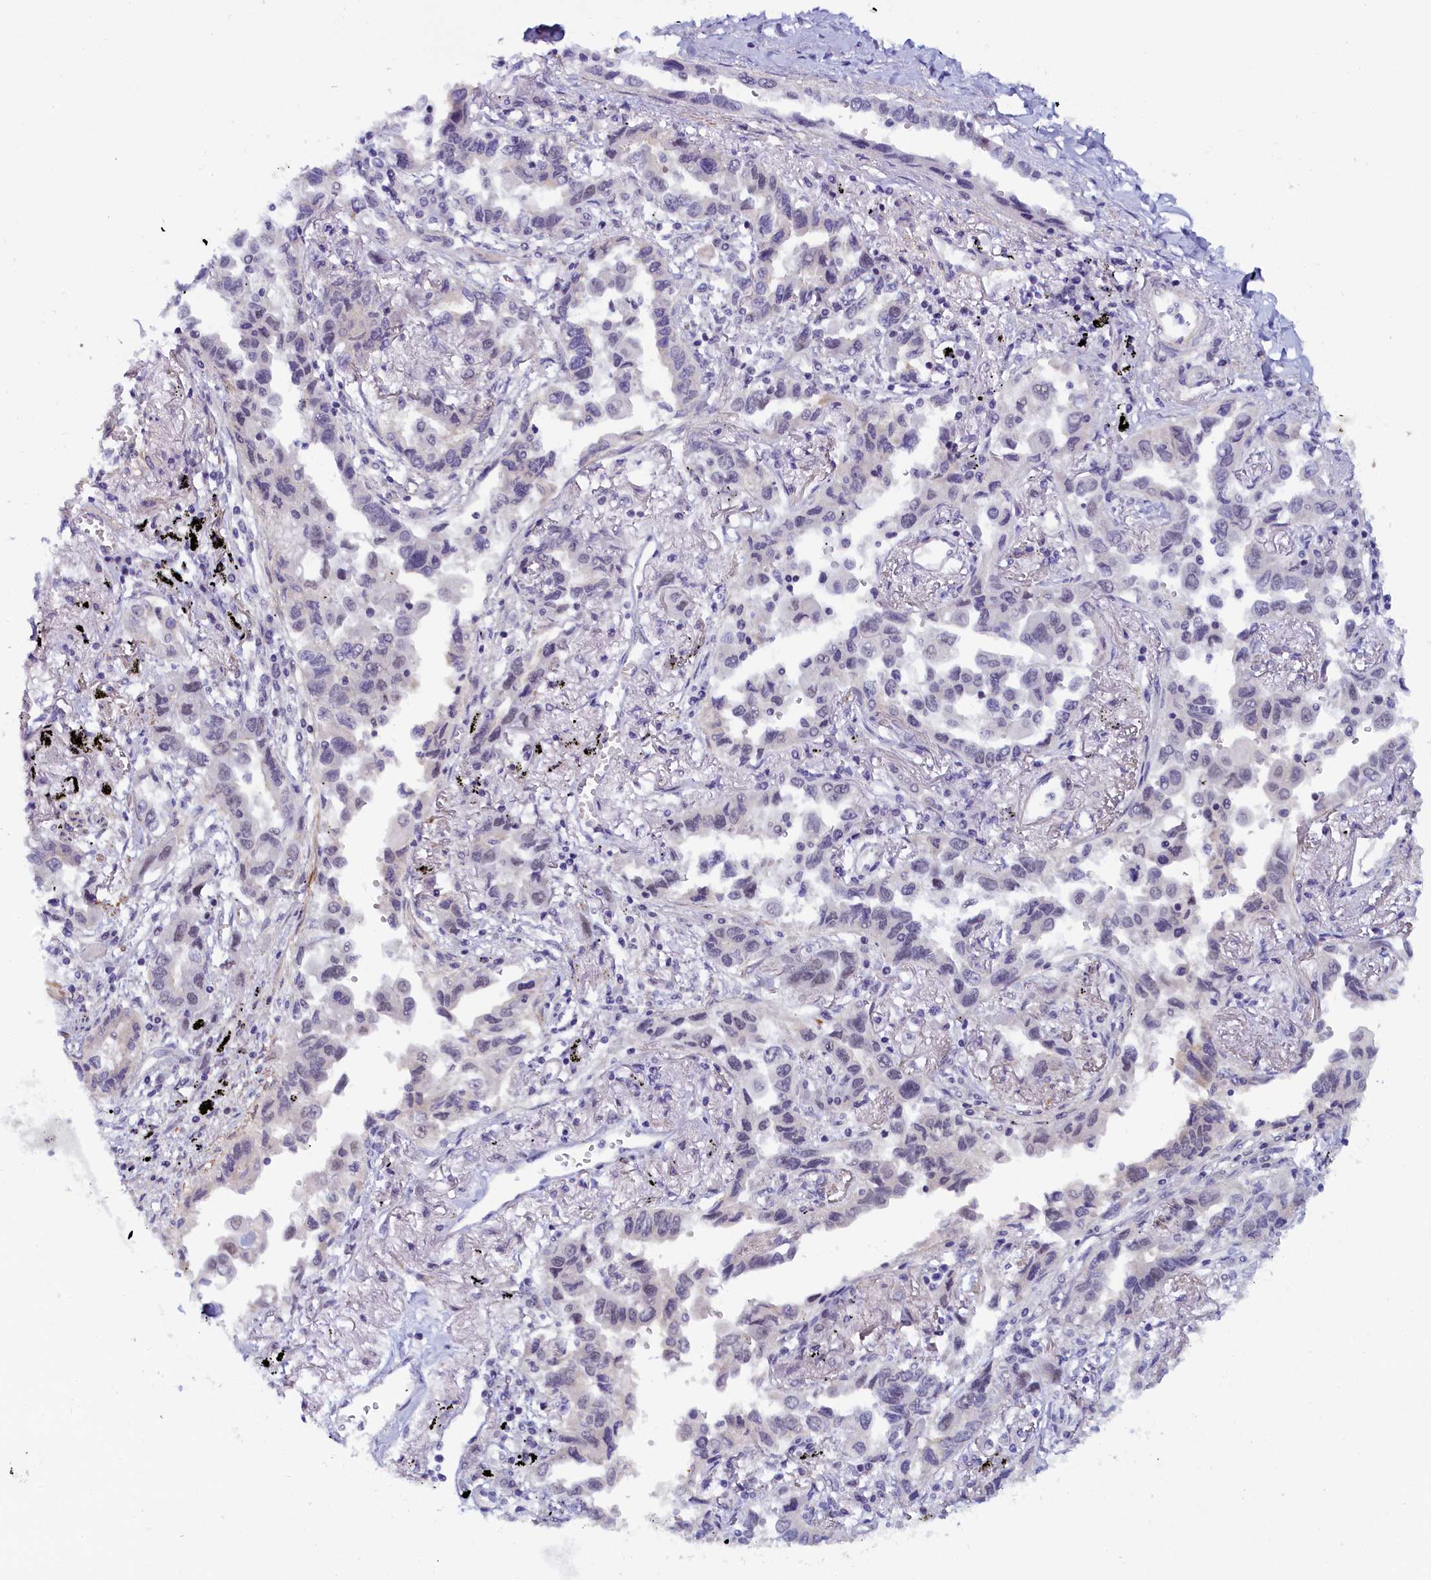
{"staining": {"intensity": "negative", "quantity": "none", "location": "none"}, "tissue": "lung cancer", "cell_type": "Tumor cells", "image_type": "cancer", "snomed": [{"axis": "morphology", "description": "Adenocarcinoma, NOS"}, {"axis": "topography", "description": "Lung"}], "caption": "This is an immunohistochemistry (IHC) image of human lung cancer. There is no positivity in tumor cells.", "gene": "INTS14", "patient": {"sex": "male", "age": 67}}